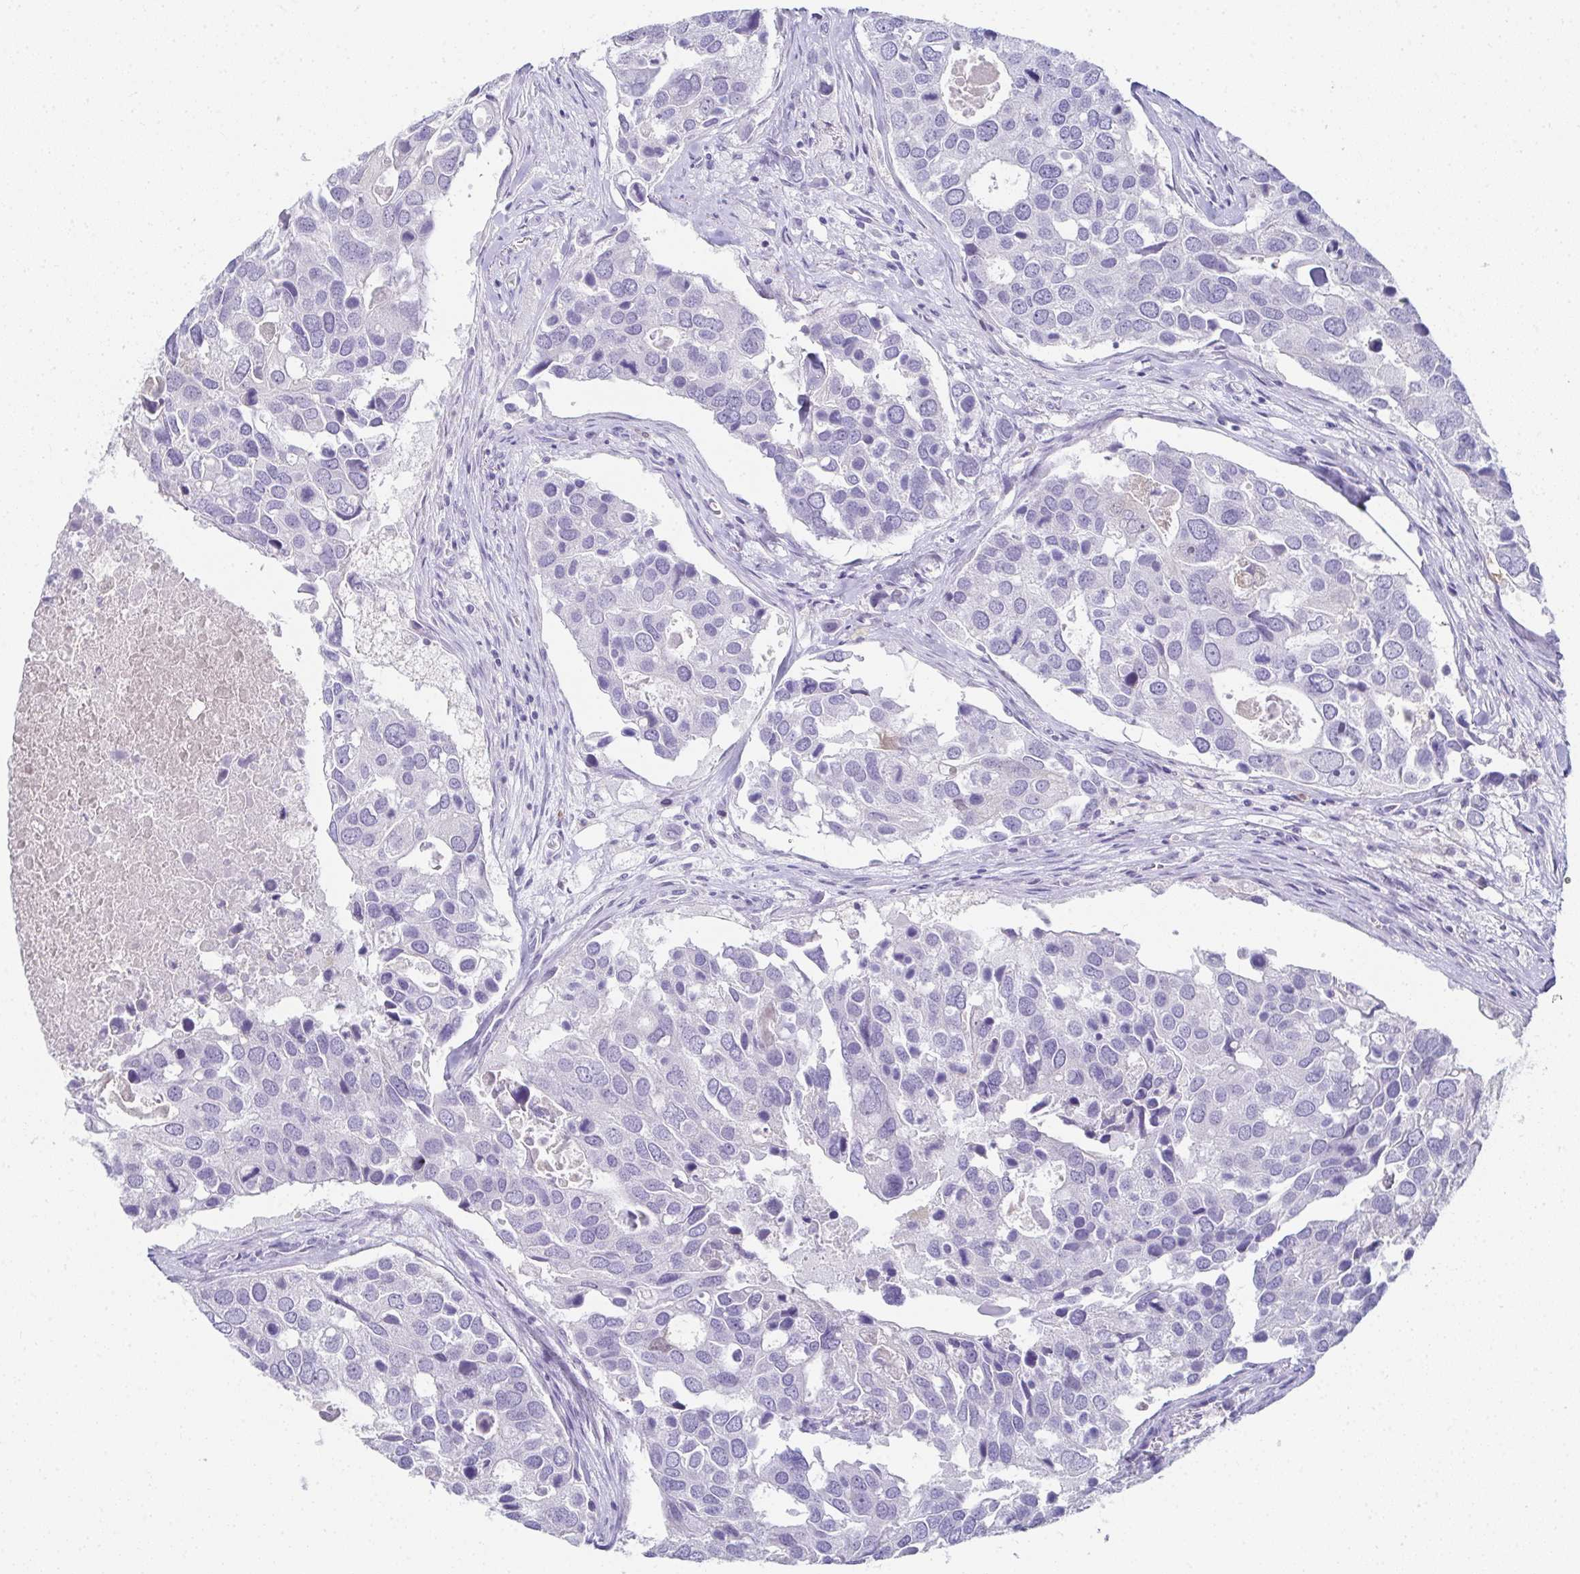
{"staining": {"intensity": "negative", "quantity": "none", "location": "none"}, "tissue": "breast cancer", "cell_type": "Tumor cells", "image_type": "cancer", "snomed": [{"axis": "morphology", "description": "Duct carcinoma"}, {"axis": "topography", "description": "Breast"}], "caption": "Immunohistochemical staining of human breast invasive ductal carcinoma displays no significant positivity in tumor cells.", "gene": "RBP1", "patient": {"sex": "female", "age": 83}}